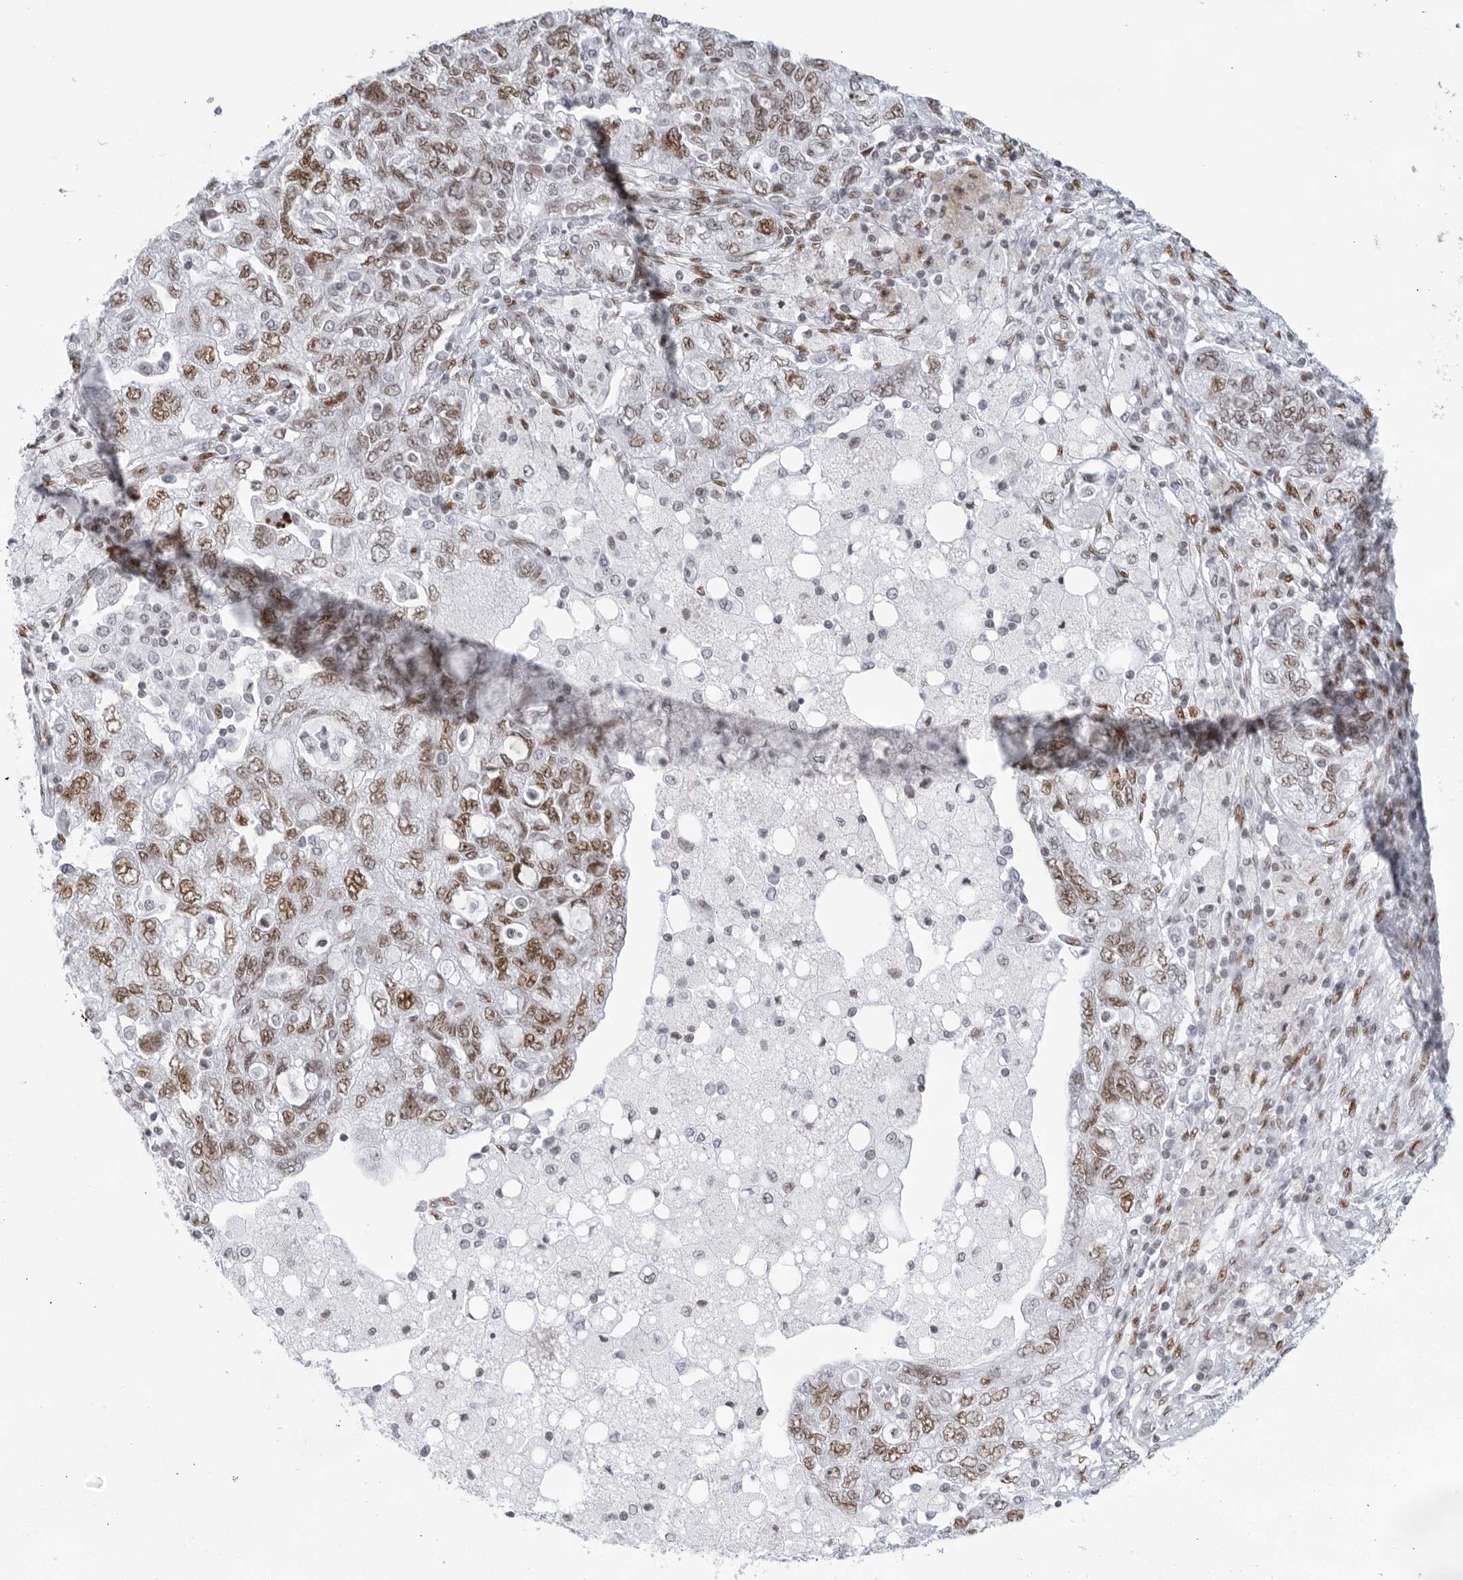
{"staining": {"intensity": "moderate", "quantity": ">75%", "location": "nuclear"}, "tissue": "ovarian cancer", "cell_type": "Tumor cells", "image_type": "cancer", "snomed": [{"axis": "morphology", "description": "Carcinoma, NOS"}, {"axis": "morphology", "description": "Cystadenocarcinoma, serous, NOS"}, {"axis": "topography", "description": "Ovary"}], "caption": "High-power microscopy captured an immunohistochemistry (IHC) photomicrograph of ovarian cancer, revealing moderate nuclear staining in about >75% of tumor cells.", "gene": "HP1BP3", "patient": {"sex": "female", "age": 69}}